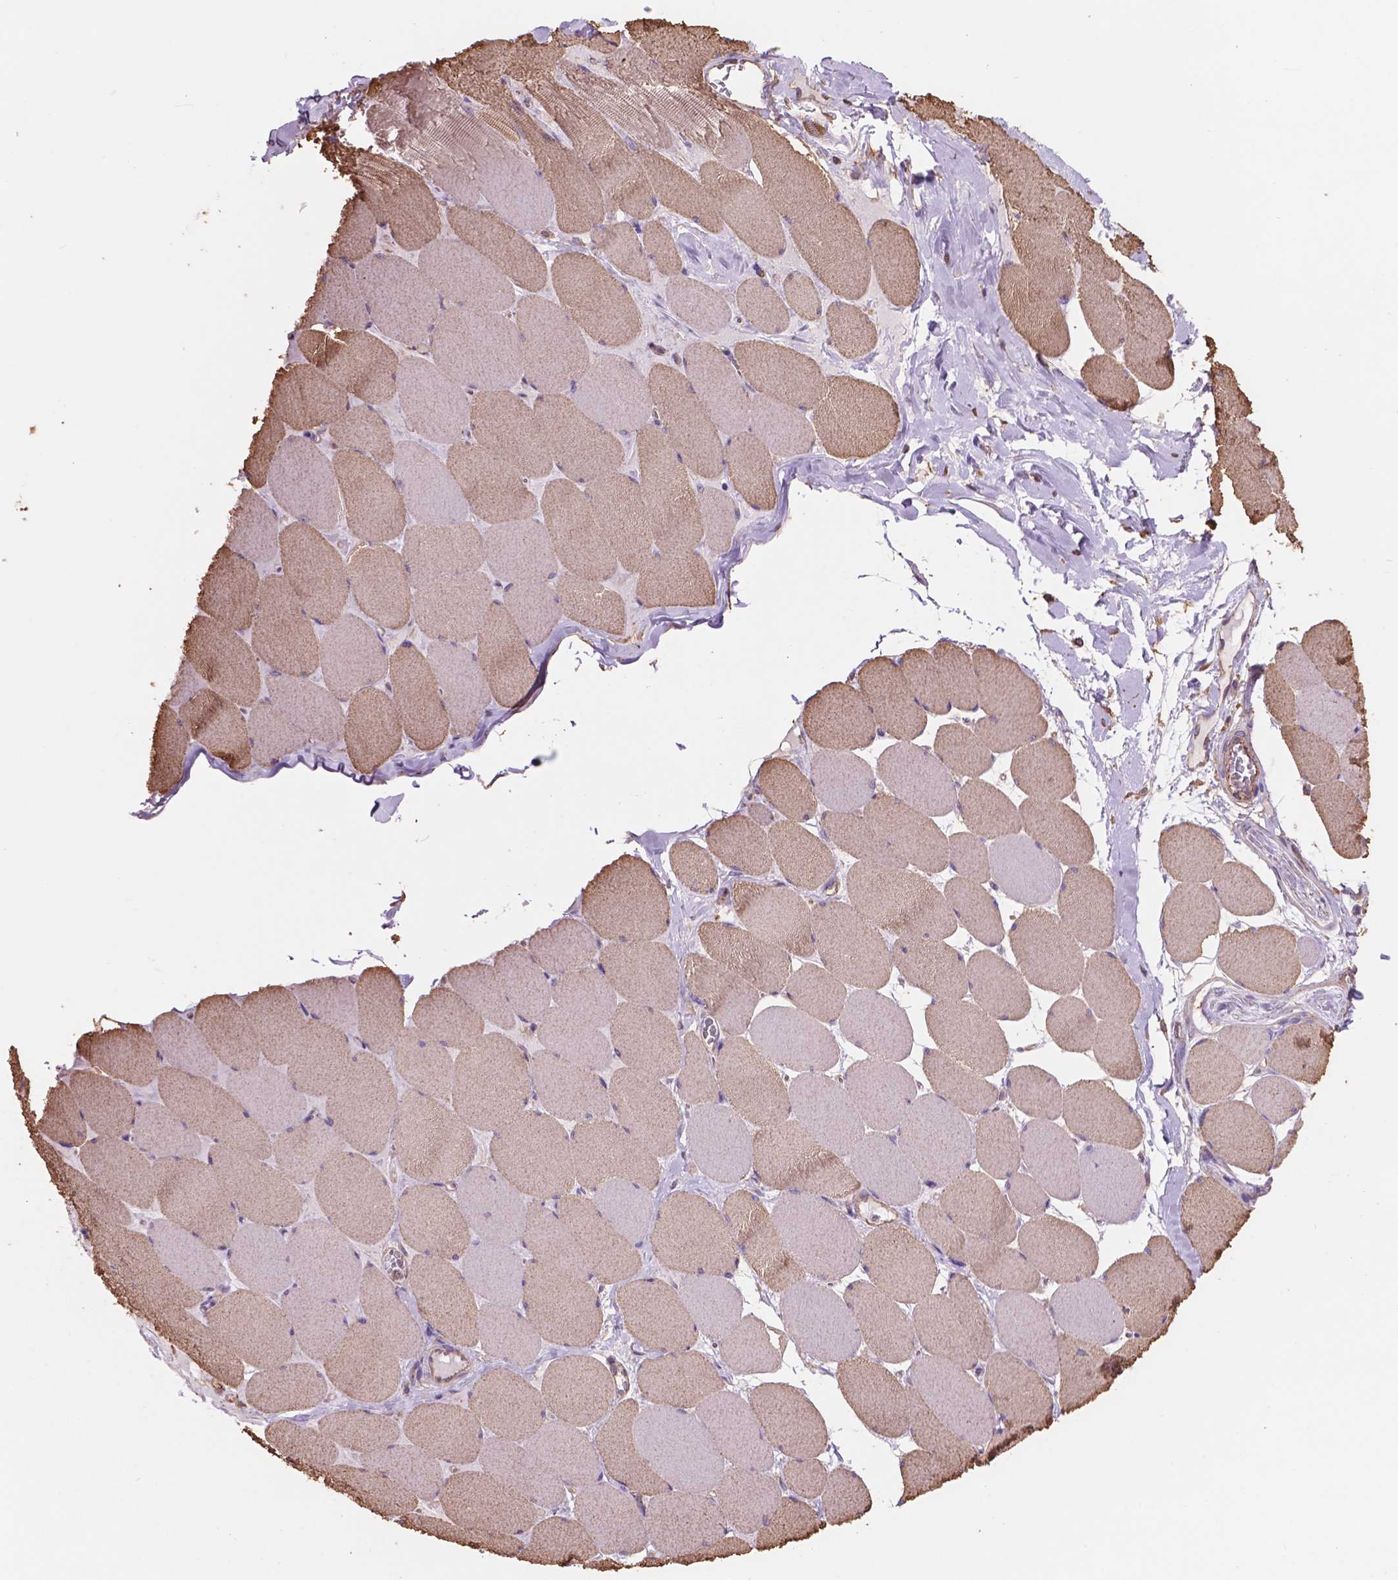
{"staining": {"intensity": "weak", "quantity": "25%-75%", "location": "cytoplasmic/membranous"}, "tissue": "skeletal muscle", "cell_type": "Myocytes", "image_type": "normal", "snomed": [{"axis": "morphology", "description": "Normal tissue, NOS"}, {"axis": "topography", "description": "Skeletal muscle"}], "caption": "IHC of unremarkable human skeletal muscle exhibits low levels of weak cytoplasmic/membranous positivity in about 25%-75% of myocytes. (DAB = brown stain, brightfield microscopy at high magnification).", "gene": "NIPA2", "patient": {"sex": "female", "age": 75}}